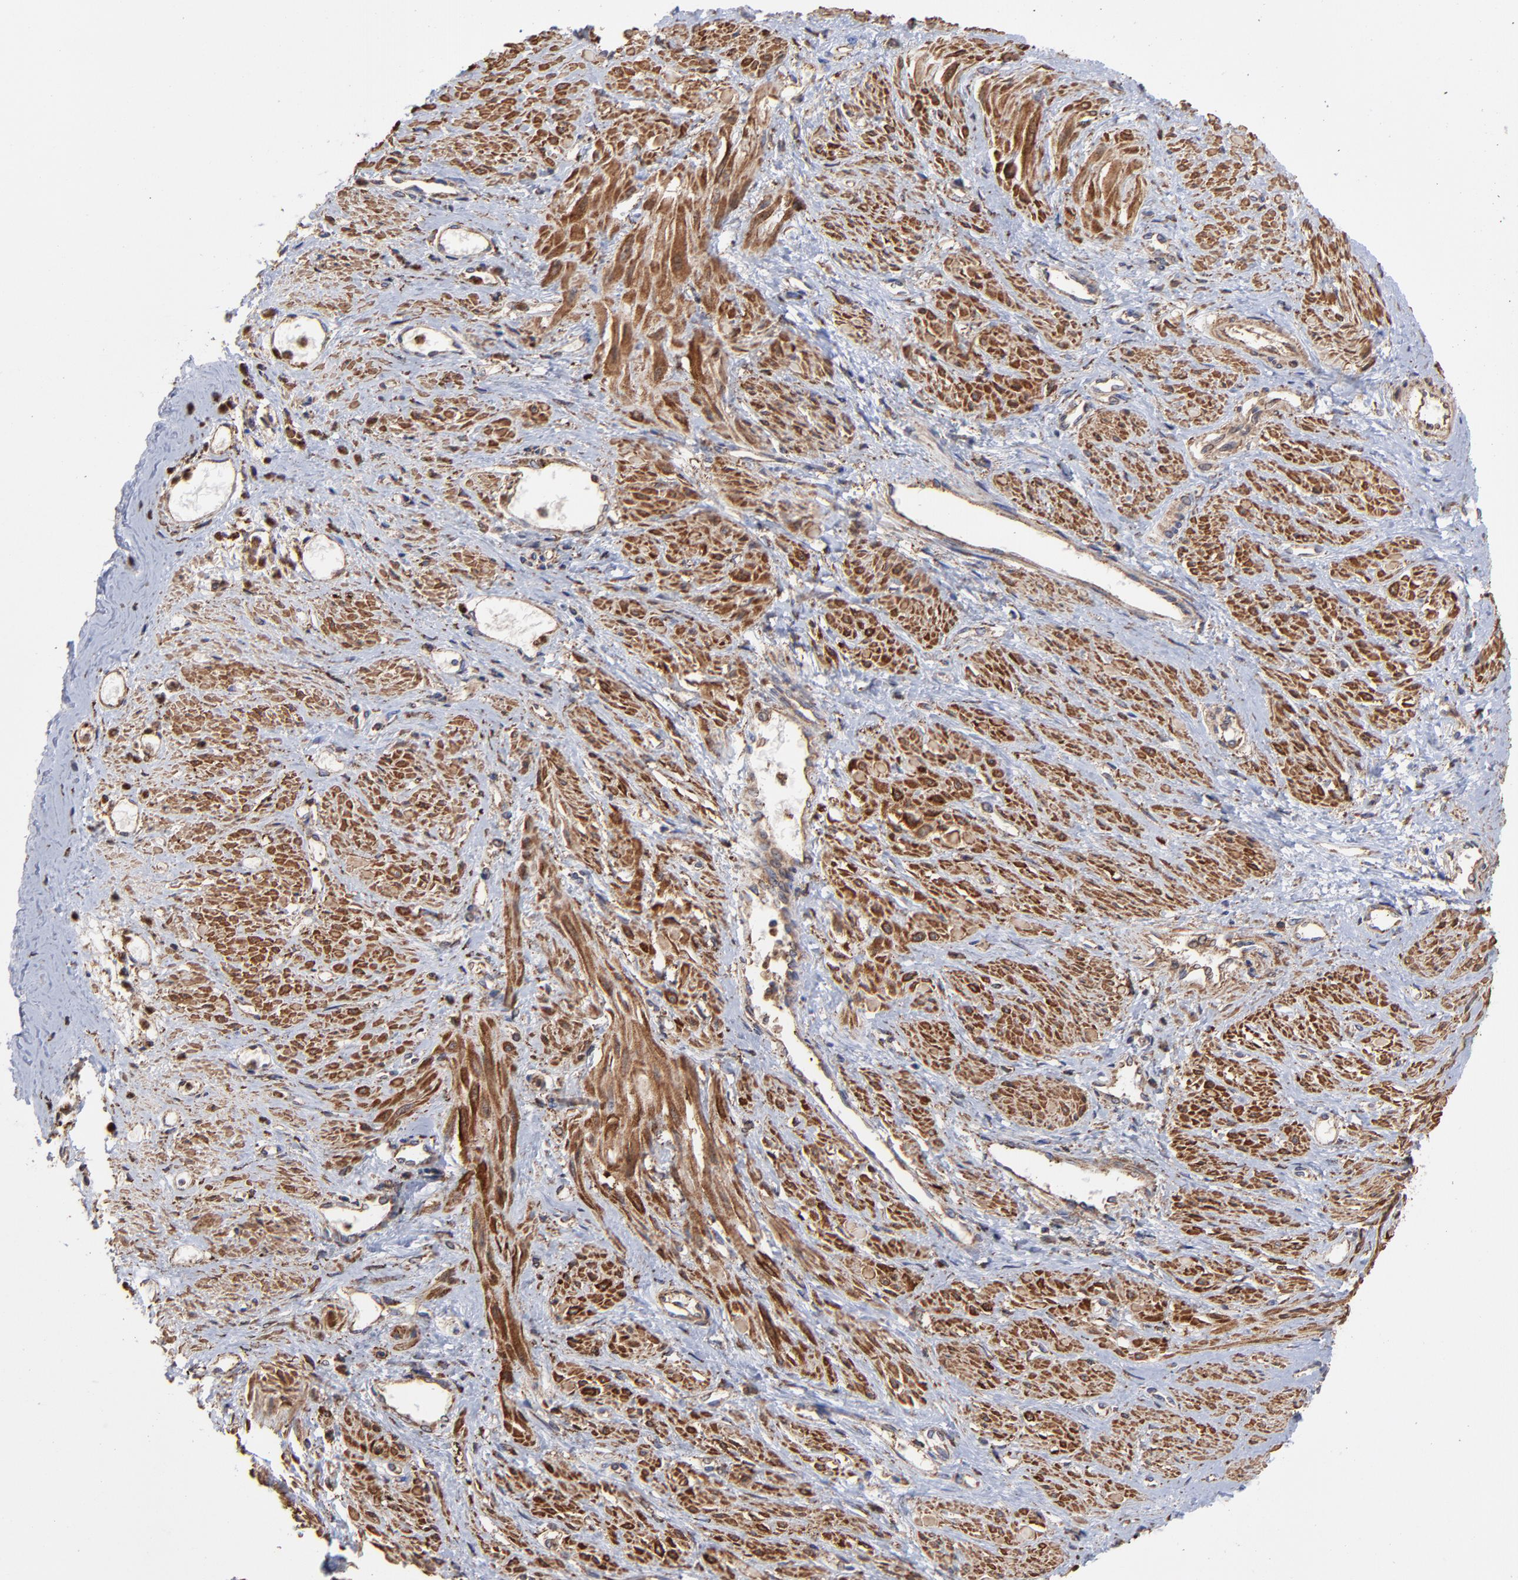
{"staining": {"intensity": "moderate", "quantity": ">75%", "location": "cytoplasmic/membranous"}, "tissue": "smooth muscle", "cell_type": "Smooth muscle cells", "image_type": "normal", "snomed": [{"axis": "morphology", "description": "Normal tissue, NOS"}, {"axis": "topography", "description": "Smooth muscle"}, {"axis": "topography", "description": "Uterus"}], "caption": "This is a photomicrograph of immunohistochemistry (IHC) staining of unremarkable smooth muscle, which shows moderate staining in the cytoplasmic/membranous of smooth muscle cells.", "gene": "PFKM", "patient": {"sex": "female", "age": 39}}